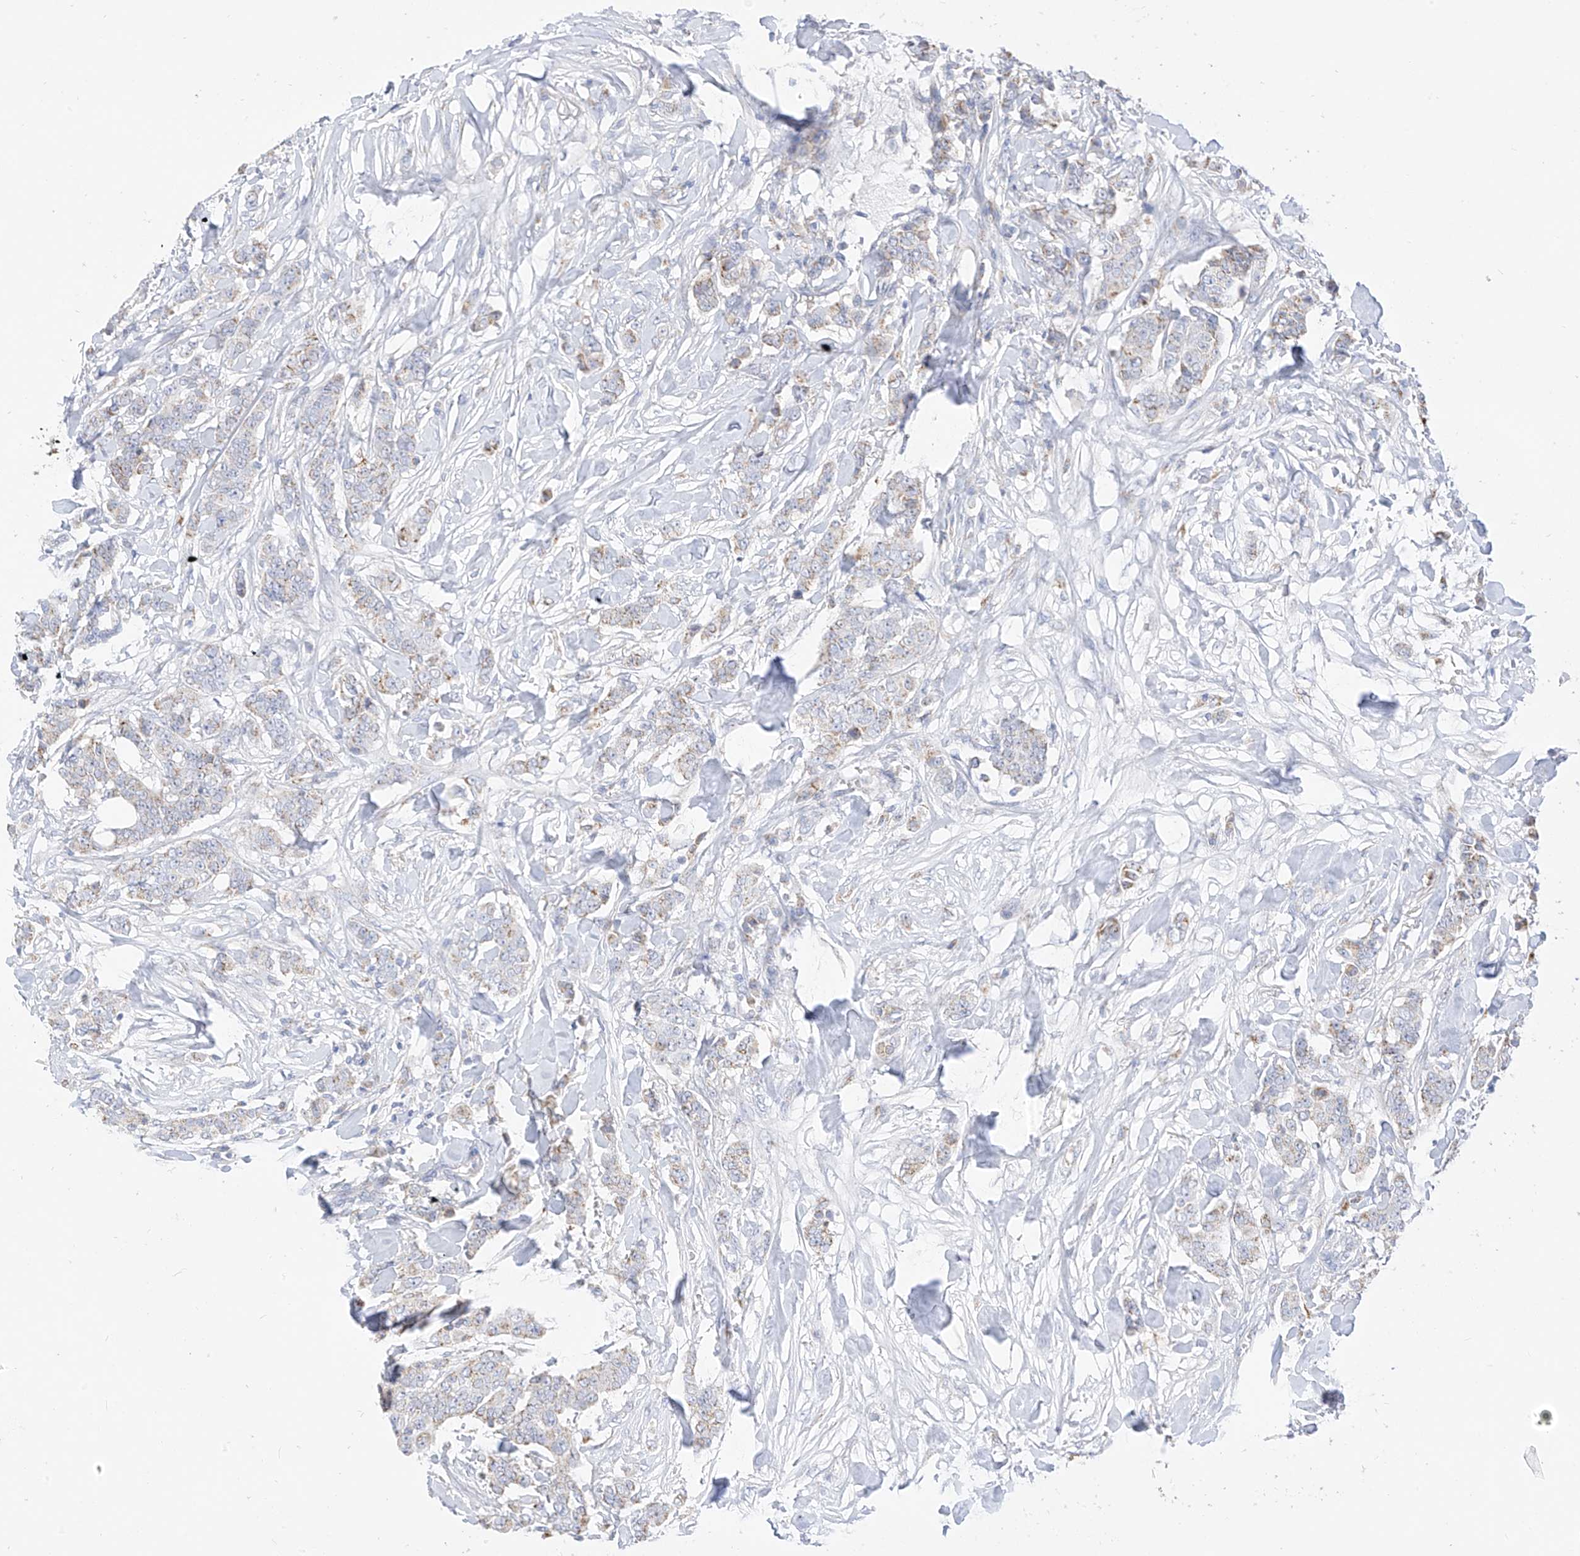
{"staining": {"intensity": "weak", "quantity": "25%-75%", "location": "cytoplasmic/membranous"}, "tissue": "breast cancer", "cell_type": "Tumor cells", "image_type": "cancer", "snomed": [{"axis": "morphology", "description": "Duct carcinoma"}, {"axis": "topography", "description": "Breast"}], "caption": "About 25%-75% of tumor cells in human infiltrating ductal carcinoma (breast) display weak cytoplasmic/membranous protein positivity as visualized by brown immunohistochemical staining.", "gene": "RASA2", "patient": {"sex": "female", "age": 40}}